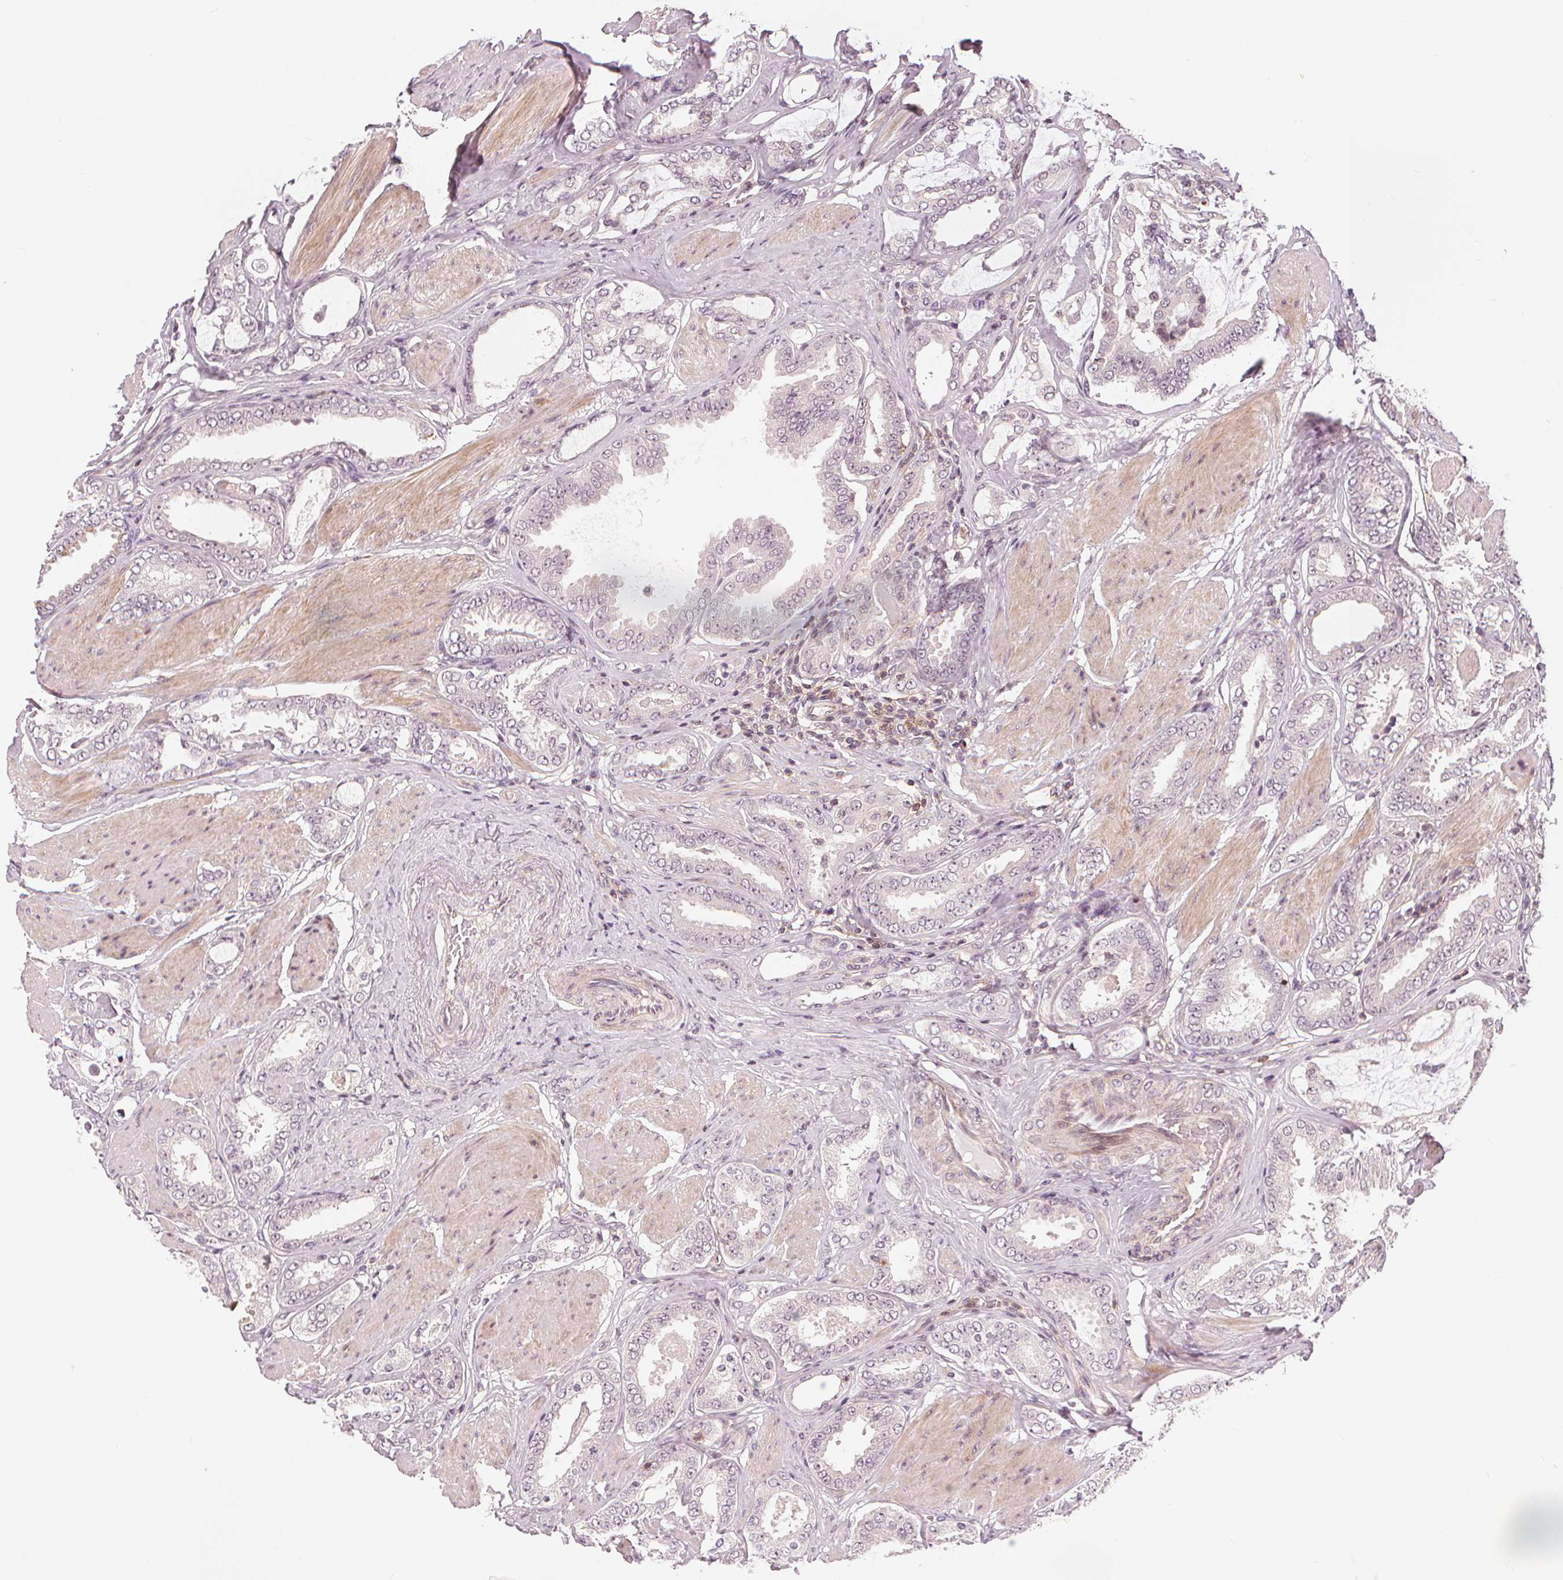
{"staining": {"intensity": "negative", "quantity": "none", "location": "none"}, "tissue": "prostate cancer", "cell_type": "Tumor cells", "image_type": "cancer", "snomed": [{"axis": "morphology", "description": "Adenocarcinoma, High grade"}, {"axis": "topography", "description": "Prostate"}], "caption": "Tumor cells show no significant staining in prostate cancer.", "gene": "SLC34A1", "patient": {"sex": "male", "age": 63}}